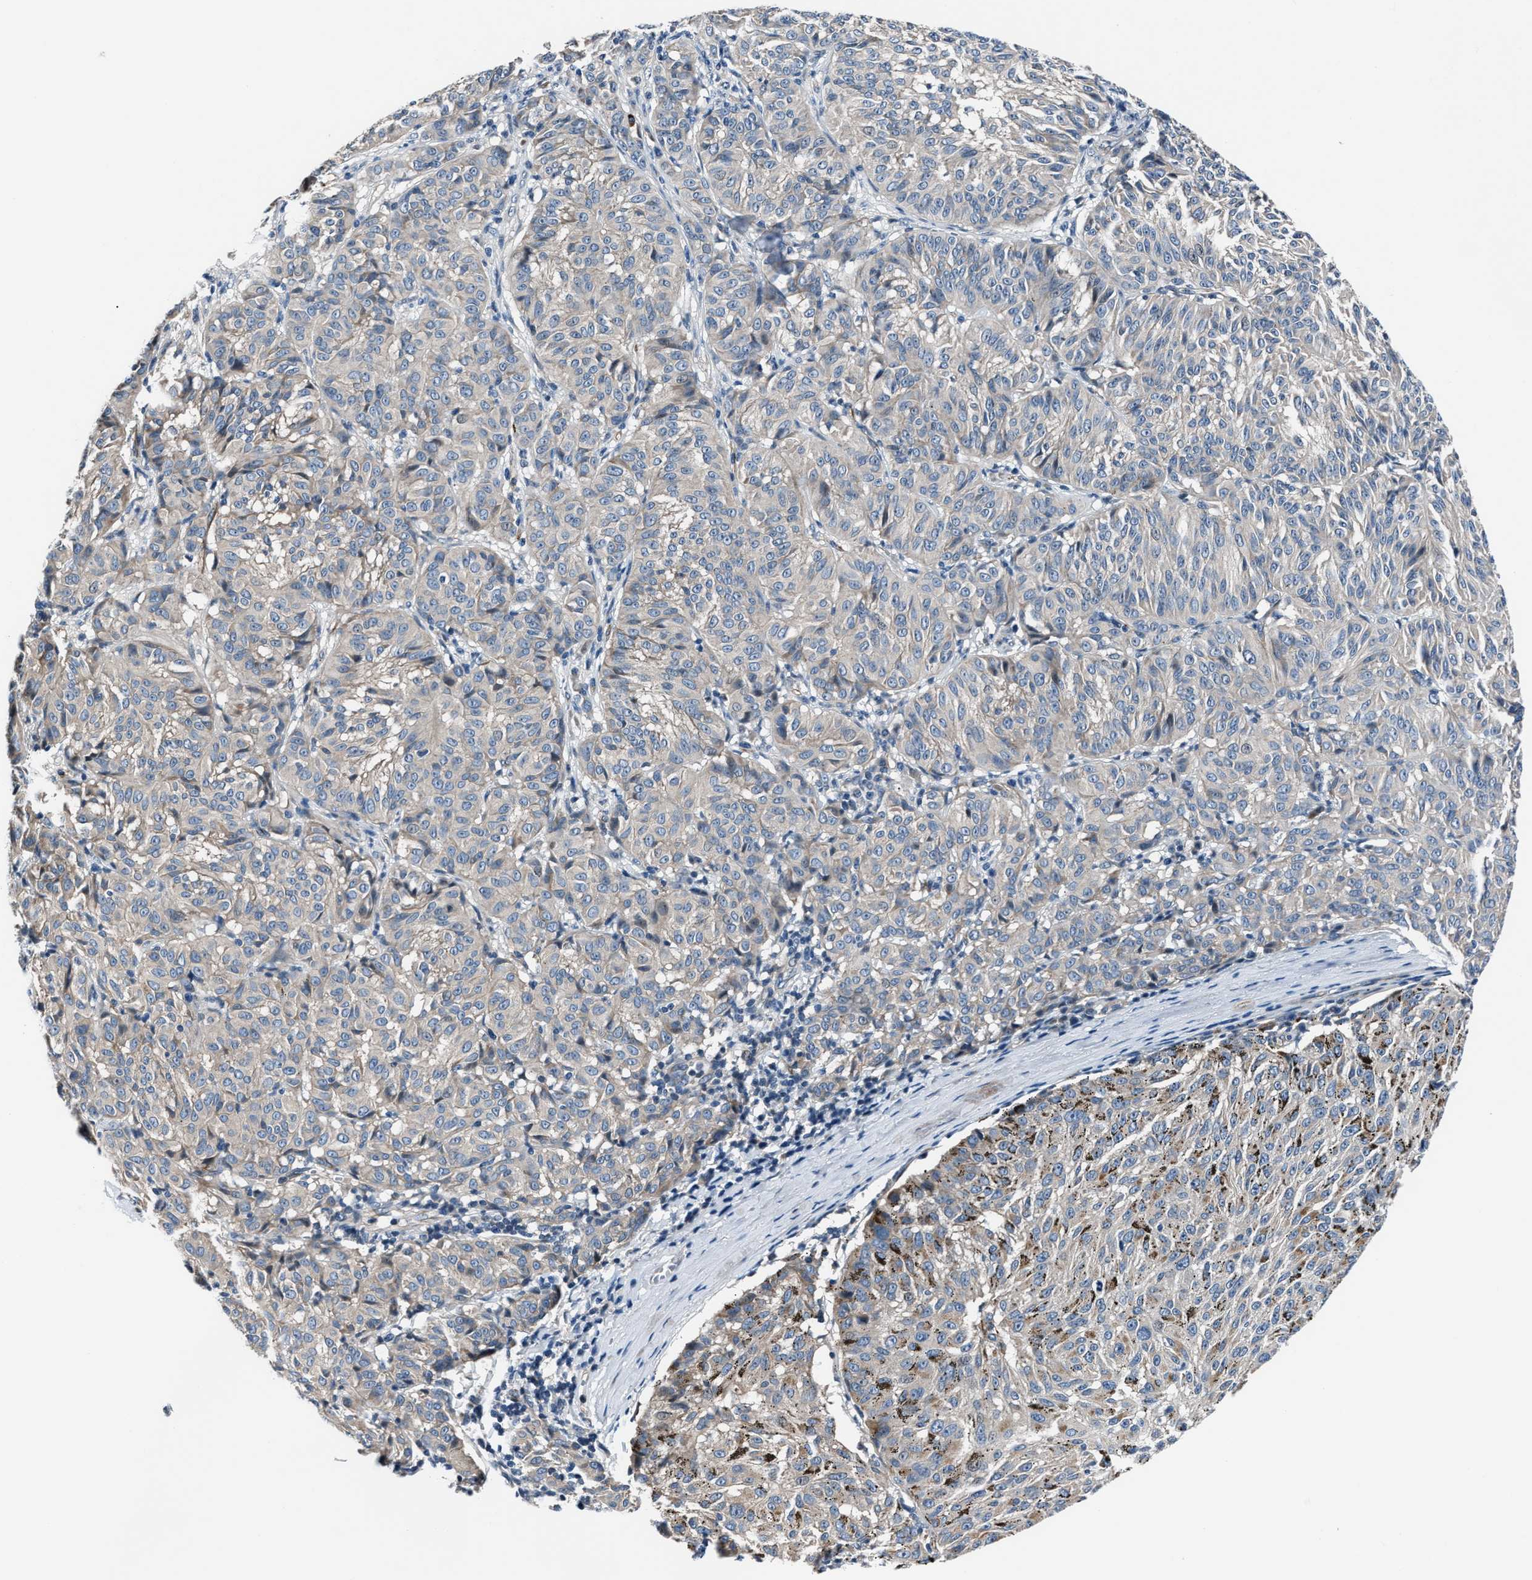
{"staining": {"intensity": "negative", "quantity": "none", "location": "none"}, "tissue": "melanoma", "cell_type": "Tumor cells", "image_type": "cancer", "snomed": [{"axis": "morphology", "description": "Malignant melanoma, NOS"}, {"axis": "topography", "description": "Skin"}], "caption": "High power microscopy micrograph of an immunohistochemistry image of melanoma, revealing no significant expression in tumor cells.", "gene": "MPDZ", "patient": {"sex": "female", "age": 72}}